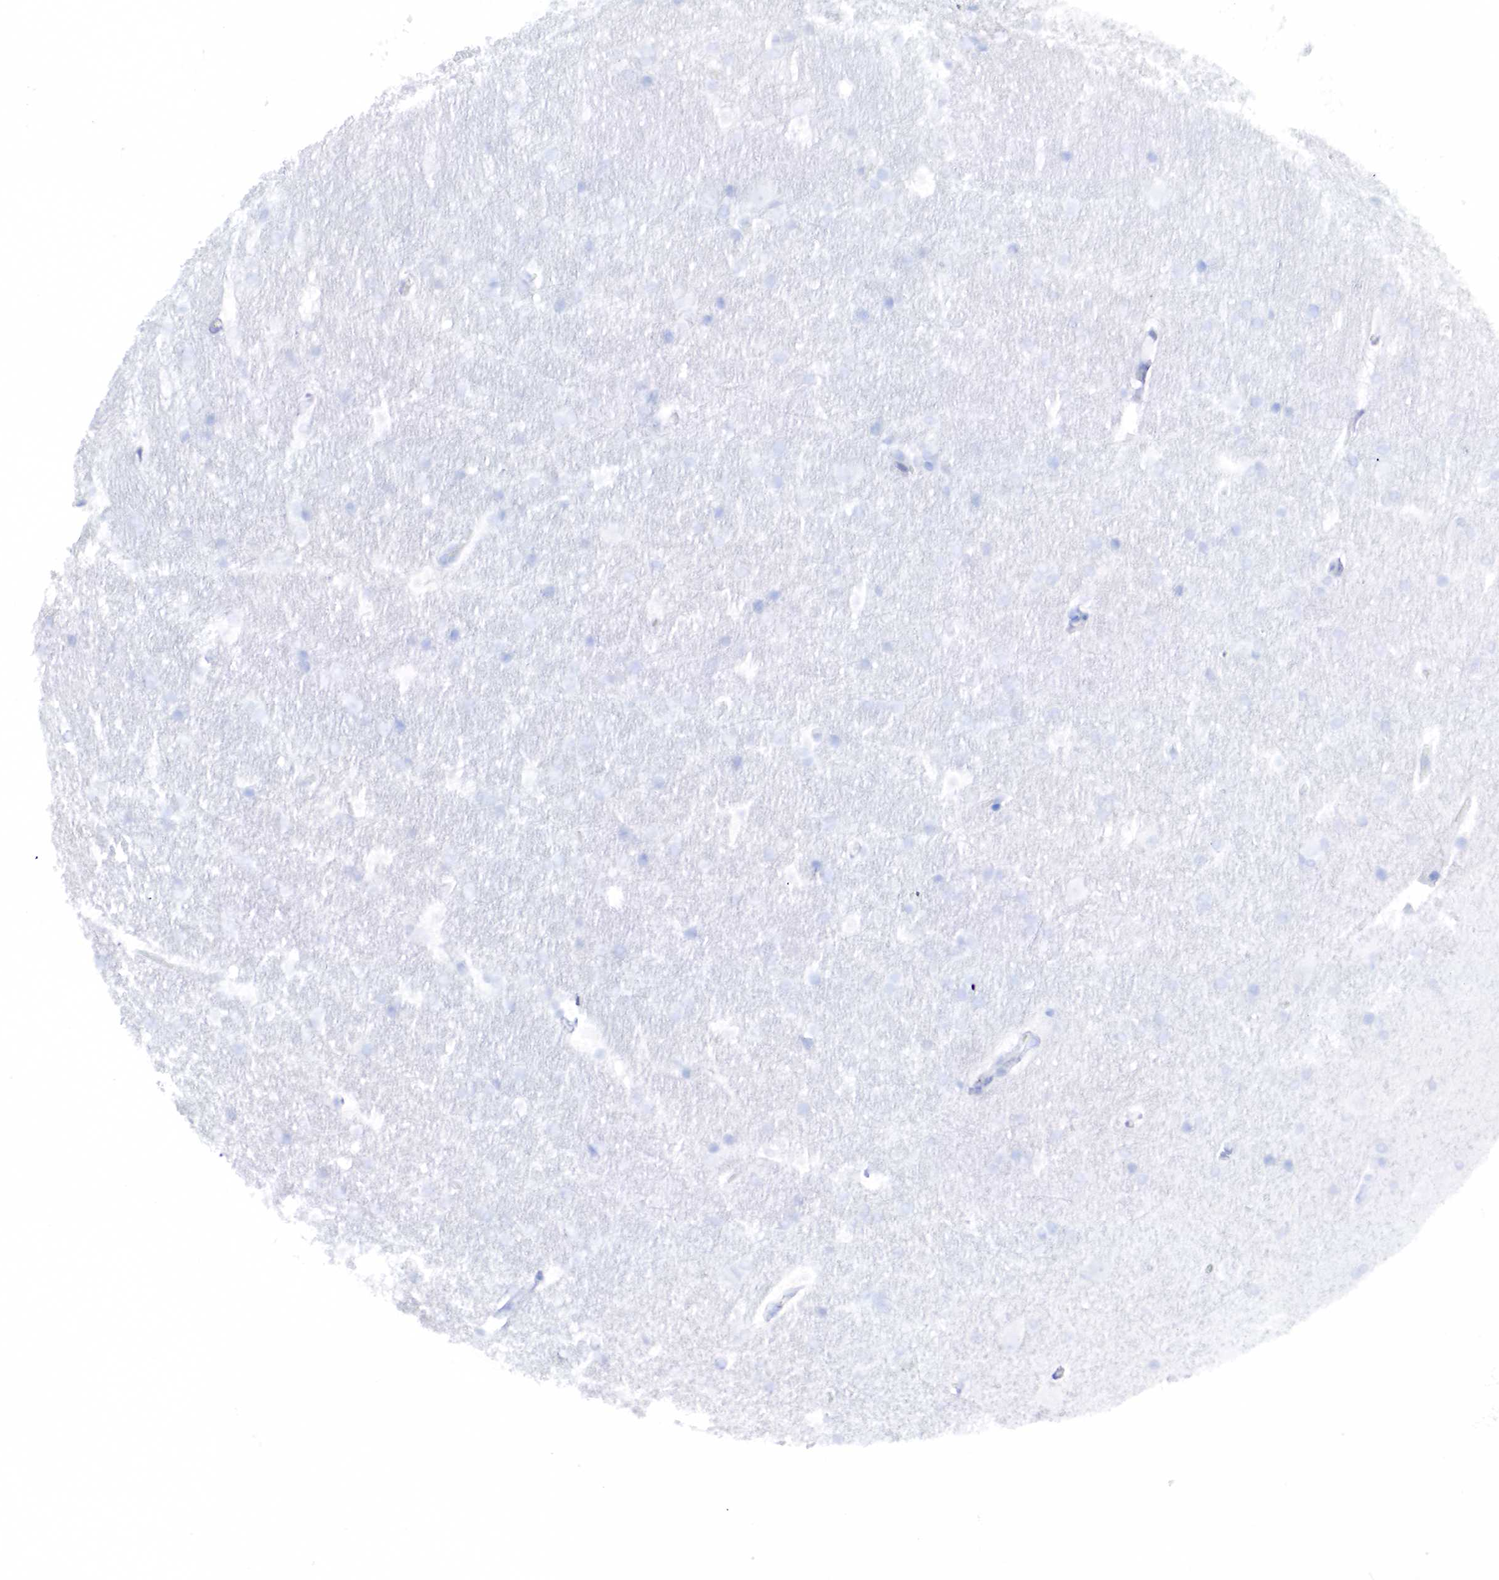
{"staining": {"intensity": "negative", "quantity": "none", "location": "none"}, "tissue": "hippocampus", "cell_type": "Glial cells", "image_type": "normal", "snomed": [{"axis": "morphology", "description": "Normal tissue, NOS"}, {"axis": "topography", "description": "Hippocampus"}], "caption": "Immunohistochemistry photomicrograph of unremarkable hippocampus: human hippocampus stained with DAB (3,3'-diaminobenzidine) exhibits no significant protein positivity in glial cells.", "gene": "CD79A", "patient": {"sex": "female", "age": 19}}